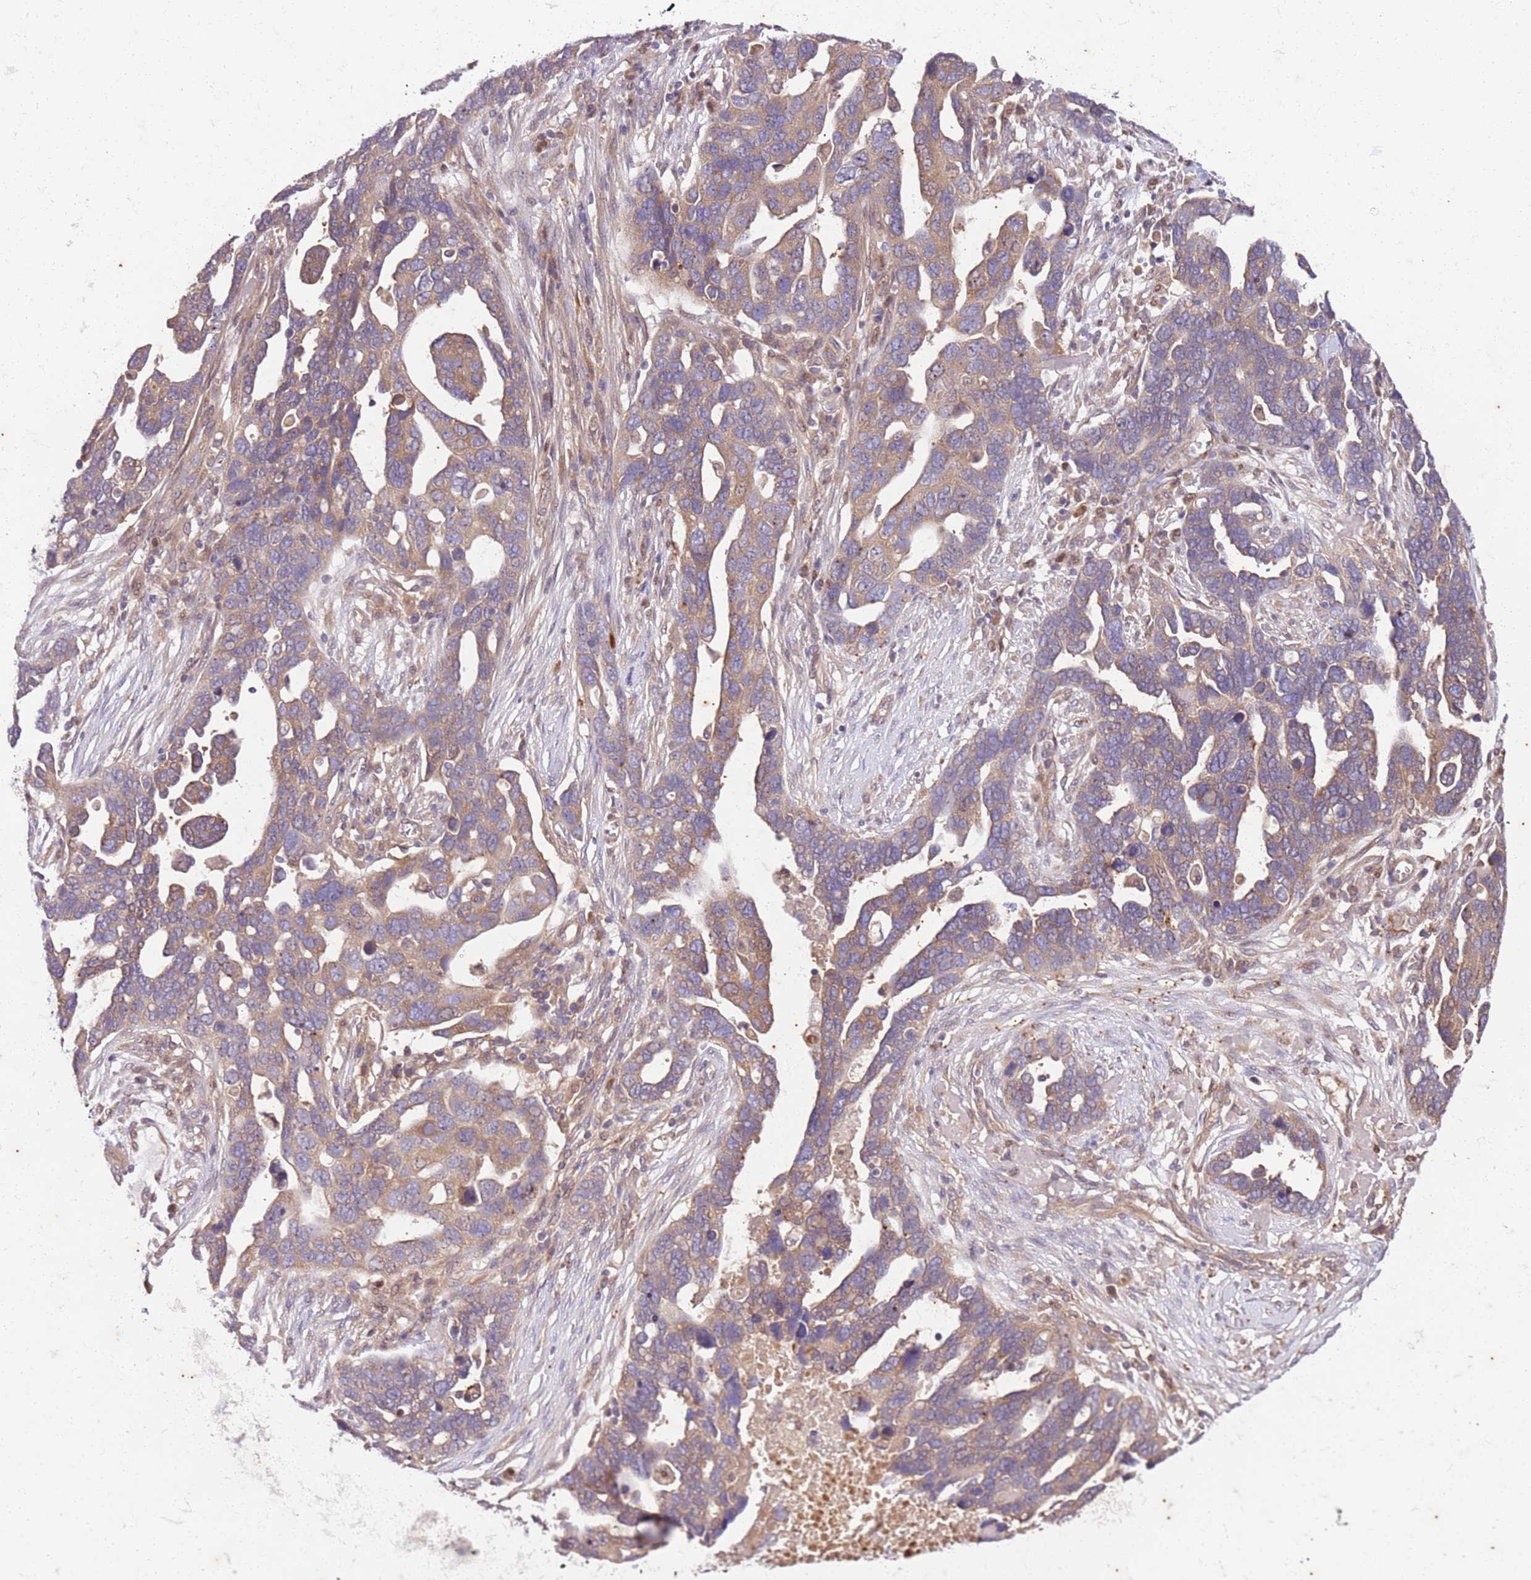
{"staining": {"intensity": "moderate", "quantity": ">75%", "location": "cytoplasmic/membranous"}, "tissue": "ovarian cancer", "cell_type": "Tumor cells", "image_type": "cancer", "snomed": [{"axis": "morphology", "description": "Cystadenocarcinoma, serous, NOS"}, {"axis": "topography", "description": "Ovary"}], "caption": "Protein expression analysis of human ovarian cancer reveals moderate cytoplasmic/membranous positivity in approximately >75% of tumor cells.", "gene": "OSBP", "patient": {"sex": "female", "age": 54}}